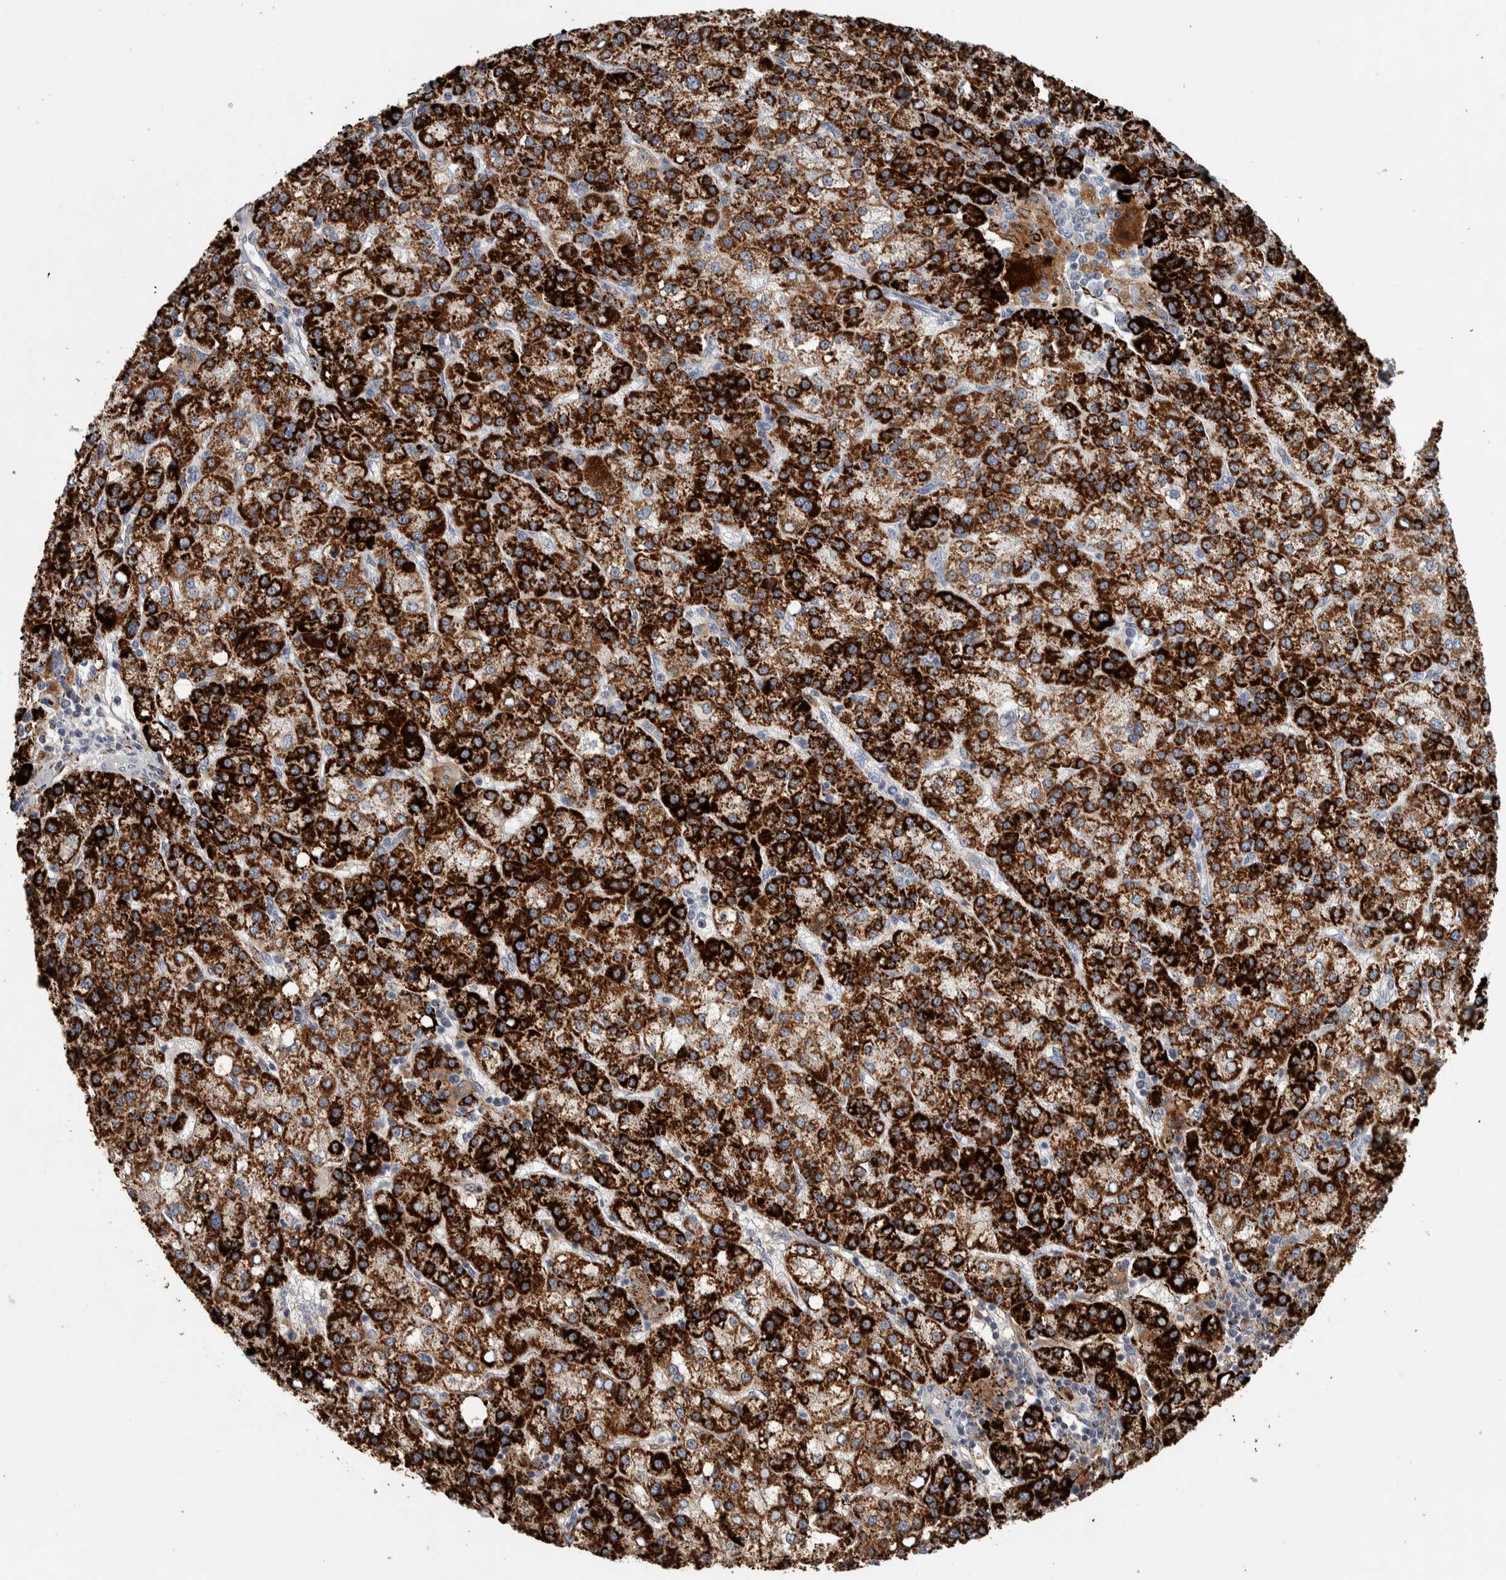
{"staining": {"intensity": "strong", "quantity": ">75%", "location": "cytoplasmic/membranous"}, "tissue": "liver cancer", "cell_type": "Tumor cells", "image_type": "cancer", "snomed": [{"axis": "morphology", "description": "Carcinoma, Hepatocellular, NOS"}, {"axis": "topography", "description": "Liver"}], "caption": "Immunohistochemical staining of human liver cancer shows high levels of strong cytoplasmic/membranous positivity in approximately >75% of tumor cells.", "gene": "FAM78A", "patient": {"sex": "female", "age": 58}}